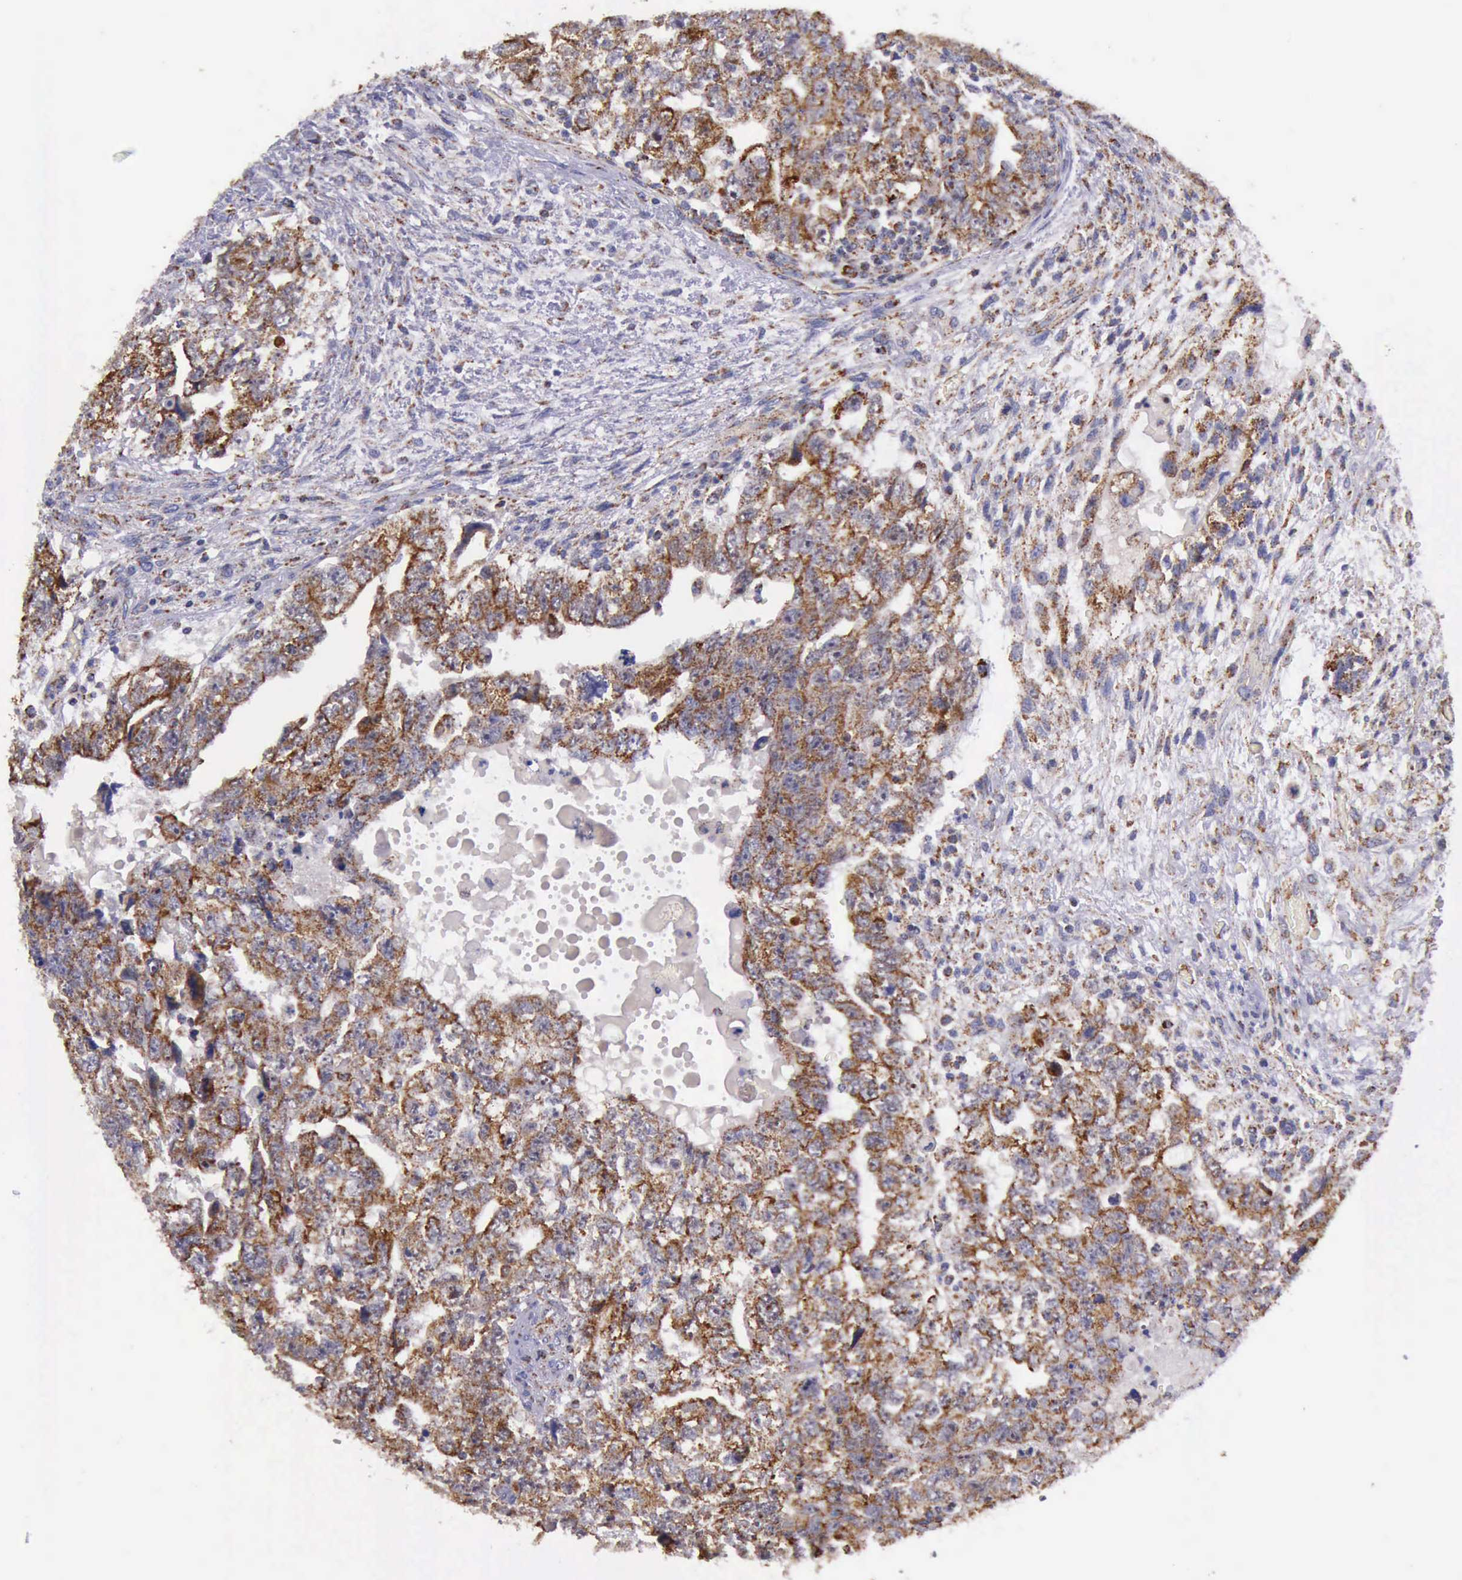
{"staining": {"intensity": "moderate", "quantity": ">75%", "location": "cytoplasmic/membranous"}, "tissue": "testis cancer", "cell_type": "Tumor cells", "image_type": "cancer", "snomed": [{"axis": "morphology", "description": "Carcinoma, Embryonal, NOS"}, {"axis": "topography", "description": "Testis"}], "caption": "High-power microscopy captured an IHC histopathology image of testis cancer (embryonal carcinoma), revealing moderate cytoplasmic/membranous staining in approximately >75% of tumor cells.", "gene": "TXN2", "patient": {"sex": "male", "age": 36}}